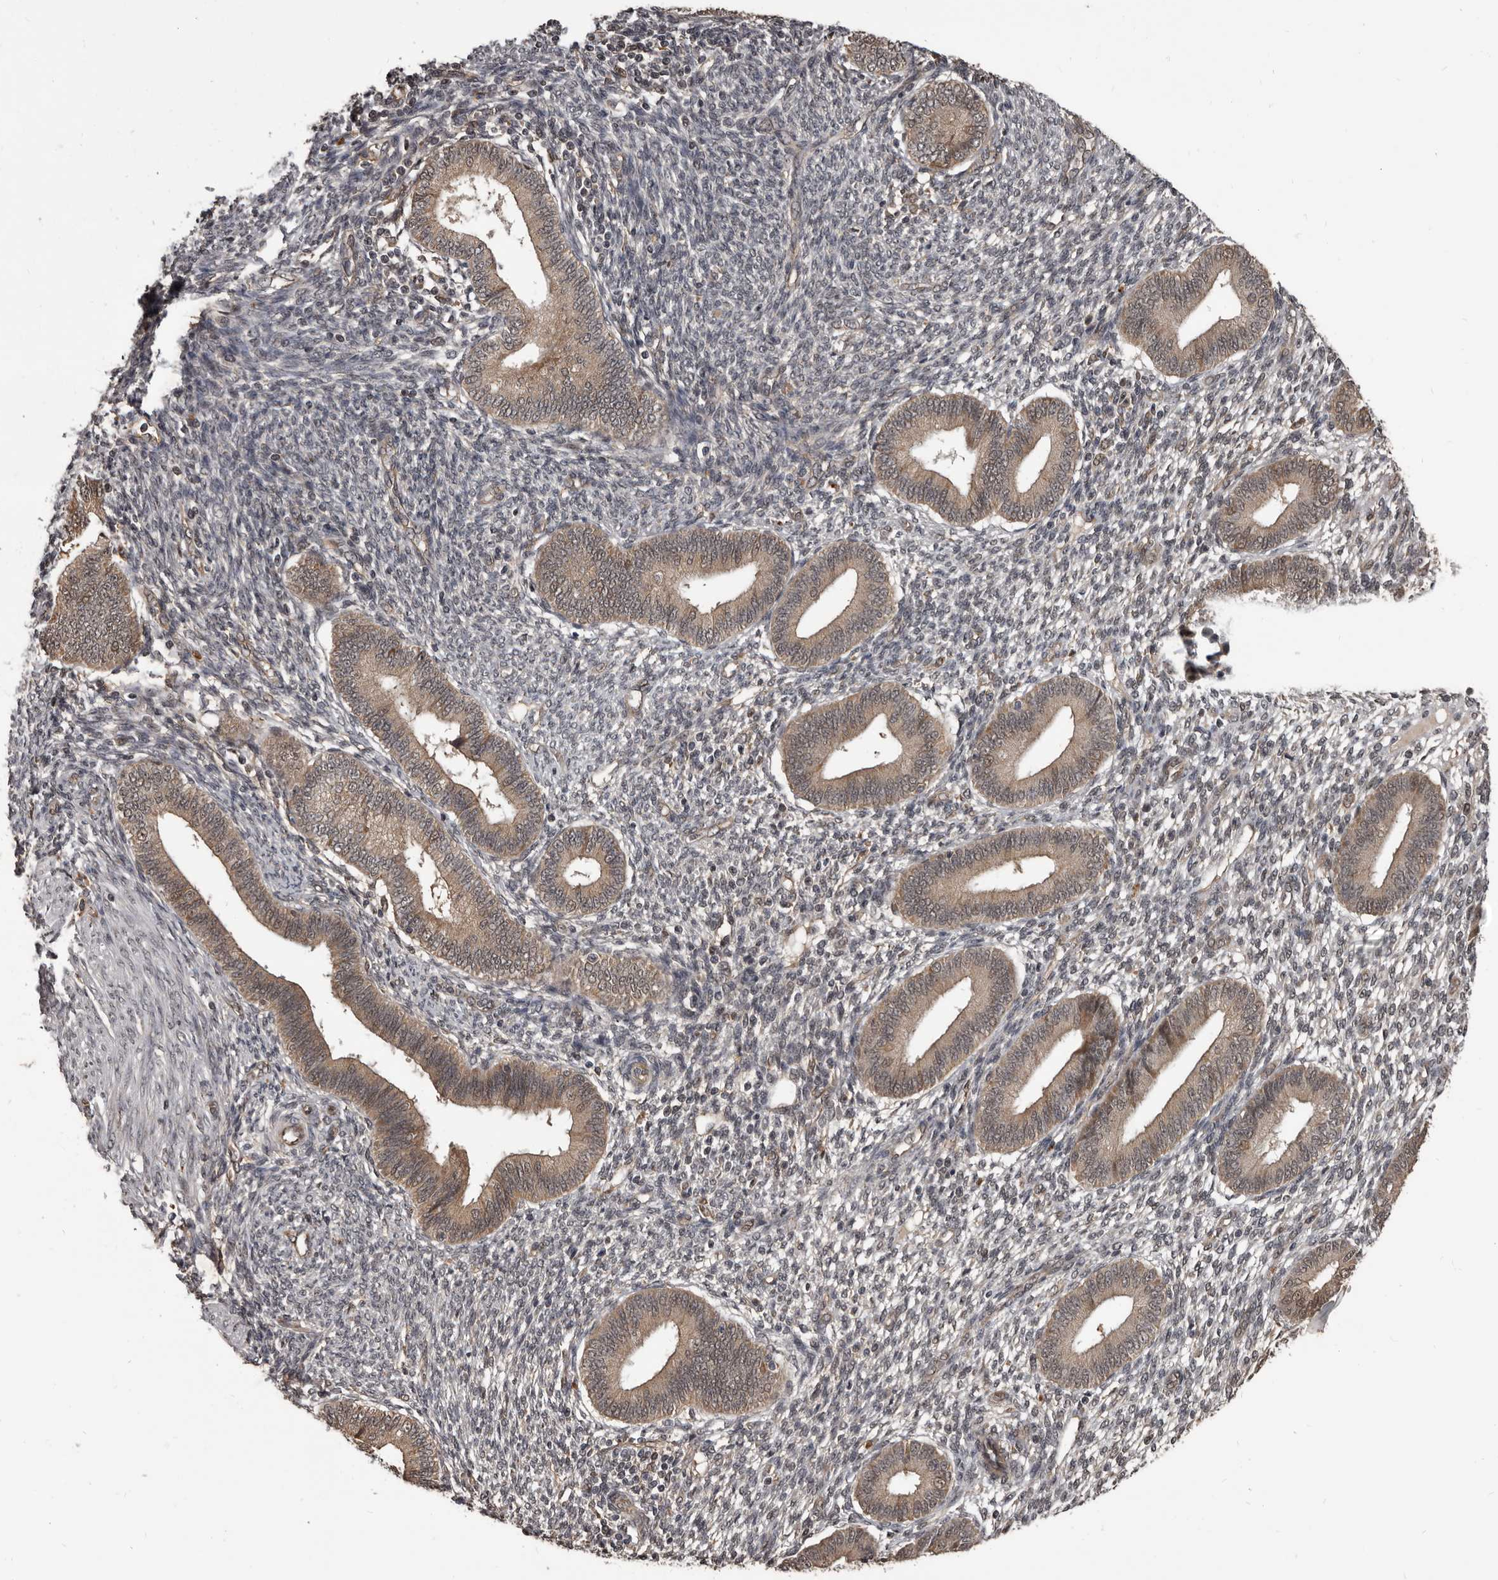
{"staining": {"intensity": "weak", "quantity": "25%-75%", "location": "nuclear"}, "tissue": "endometrium", "cell_type": "Cells in endometrial stroma", "image_type": "normal", "snomed": [{"axis": "morphology", "description": "Normal tissue, NOS"}, {"axis": "topography", "description": "Endometrium"}], "caption": "Normal endometrium exhibits weak nuclear staining in about 25%-75% of cells in endometrial stroma.", "gene": "AHR", "patient": {"sex": "female", "age": 46}}